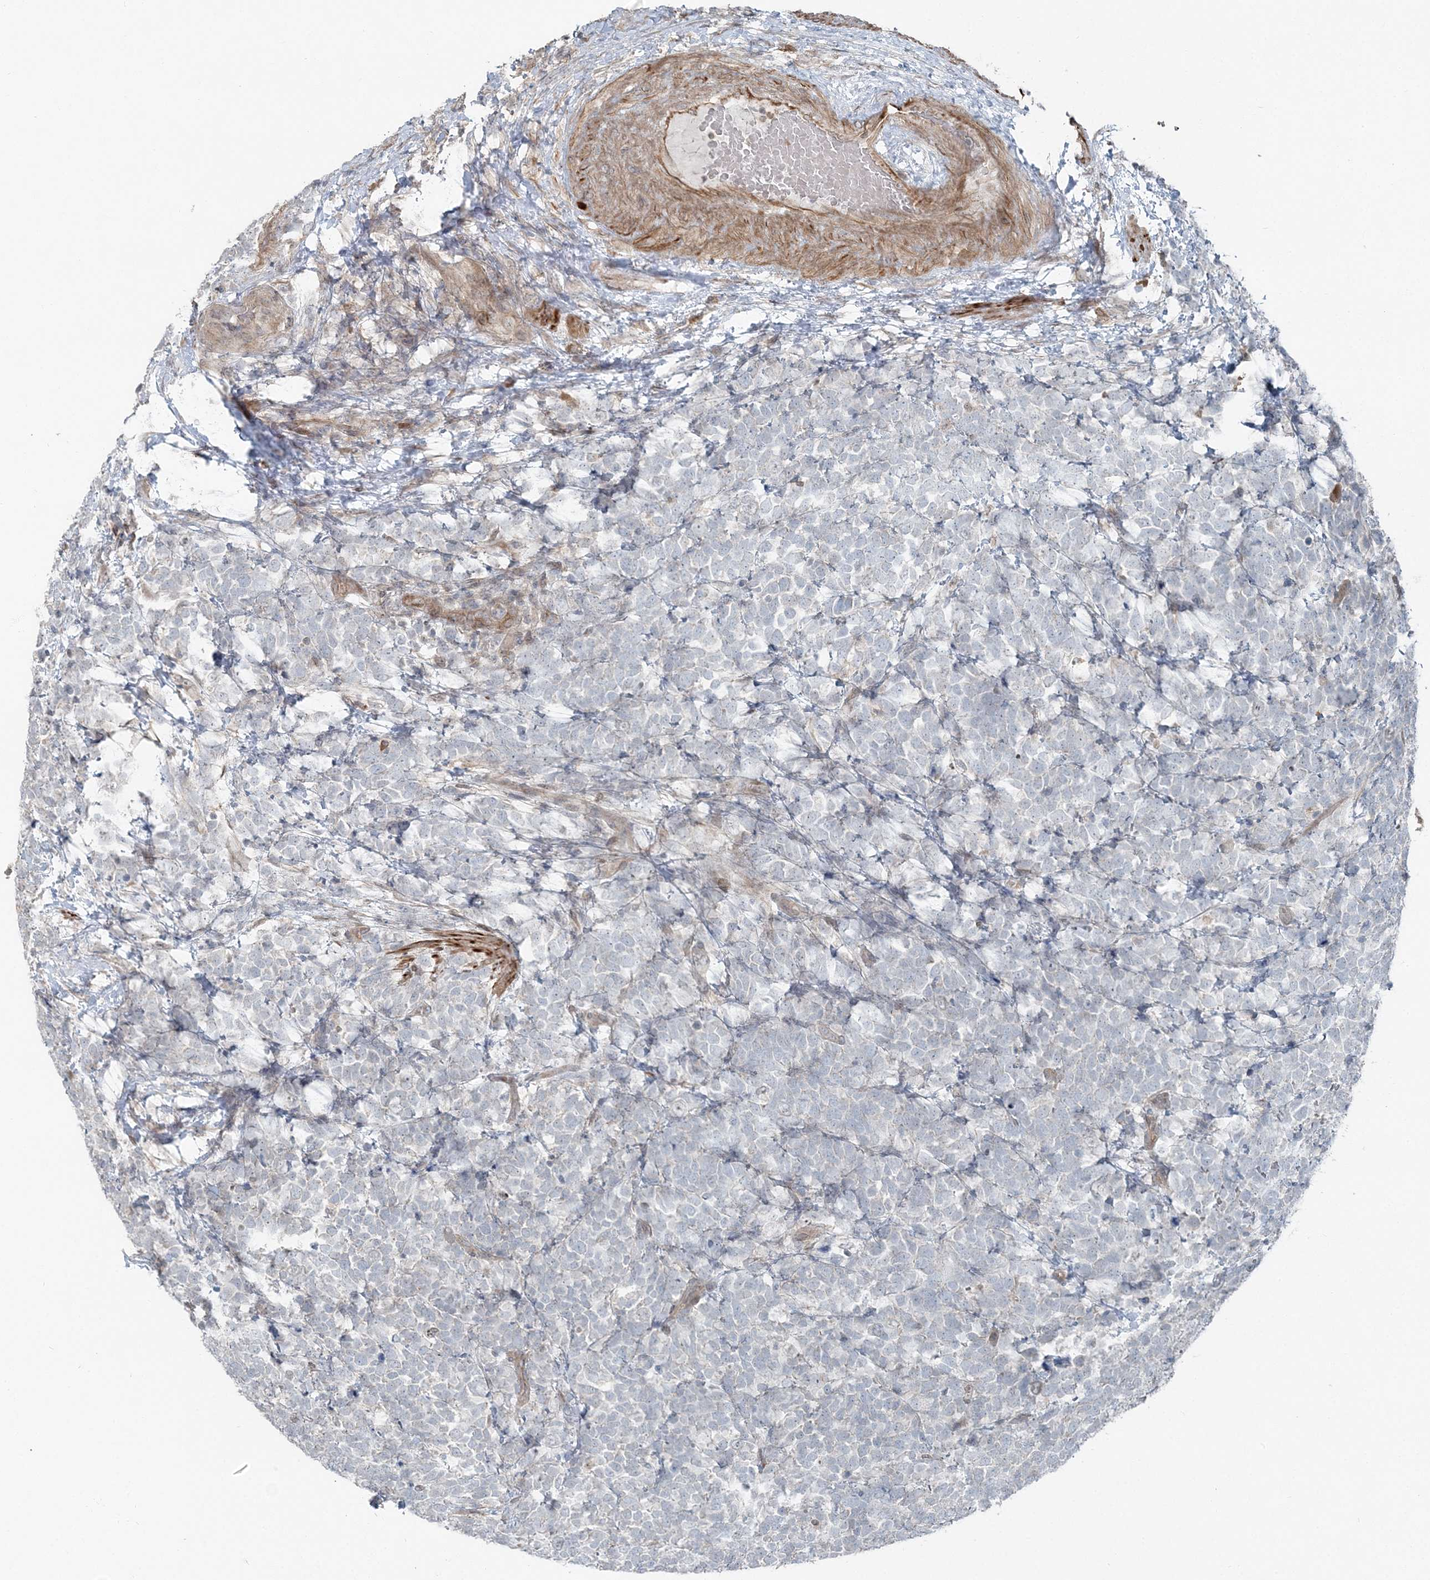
{"staining": {"intensity": "negative", "quantity": "none", "location": "none"}, "tissue": "urothelial cancer", "cell_type": "Tumor cells", "image_type": "cancer", "snomed": [{"axis": "morphology", "description": "Urothelial carcinoma, High grade"}, {"axis": "topography", "description": "Urinary bladder"}], "caption": "A high-resolution photomicrograph shows immunohistochemistry staining of urothelial cancer, which displays no significant positivity in tumor cells.", "gene": "FBXL17", "patient": {"sex": "female", "age": 82}}